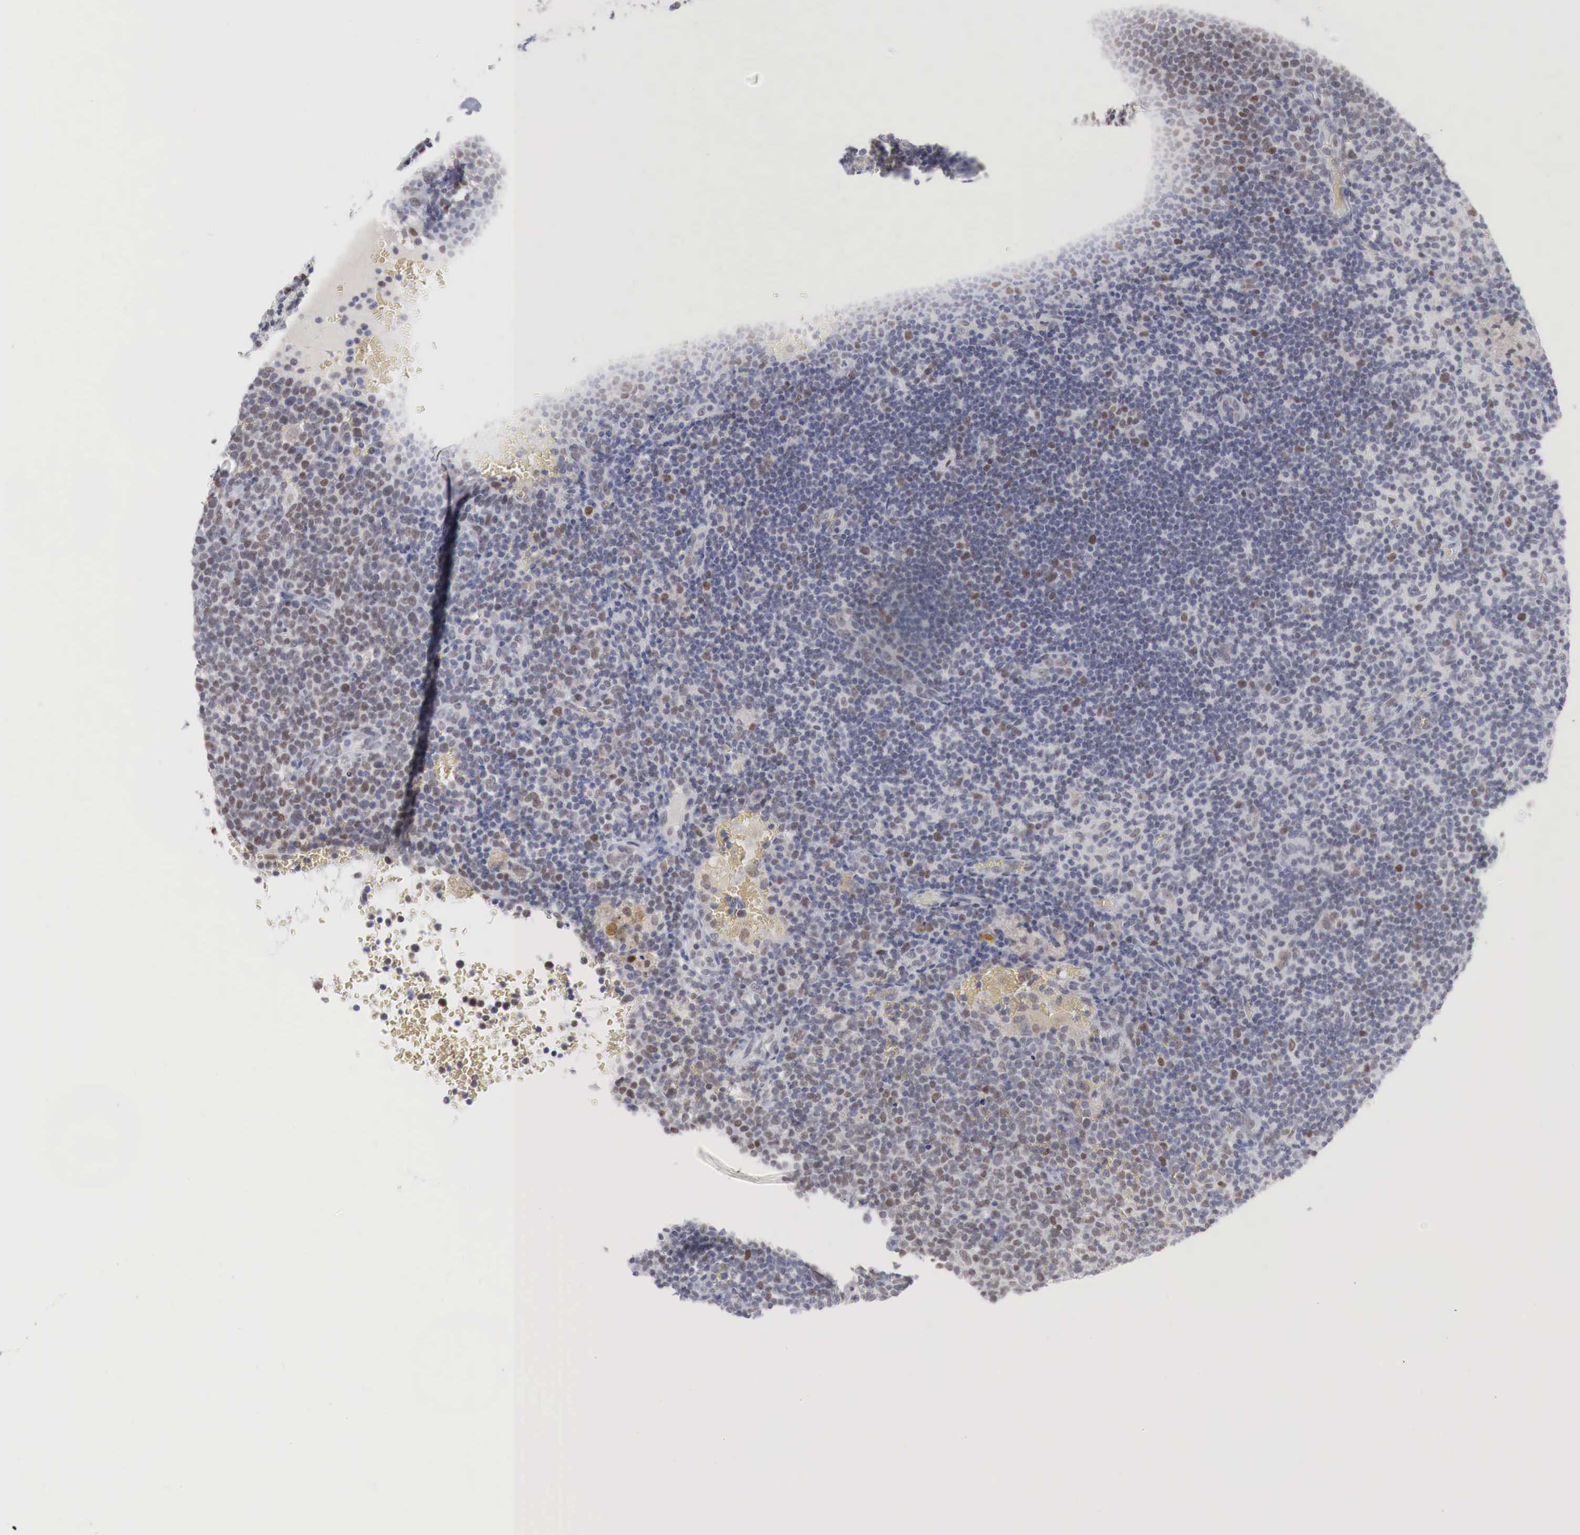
{"staining": {"intensity": "moderate", "quantity": "25%-75%", "location": "nuclear"}, "tissue": "lymphoma", "cell_type": "Tumor cells", "image_type": "cancer", "snomed": [{"axis": "morphology", "description": "Malignant lymphoma, non-Hodgkin's type, High grade"}, {"axis": "topography", "description": "Lymph node"}], "caption": "Lymphoma was stained to show a protein in brown. There is medium levels of moderate nuclear positivity in approximately 25%-75% of tumor cells.", "gene": "FOXP2", "patient": {"sex": "female", "age": 76}}